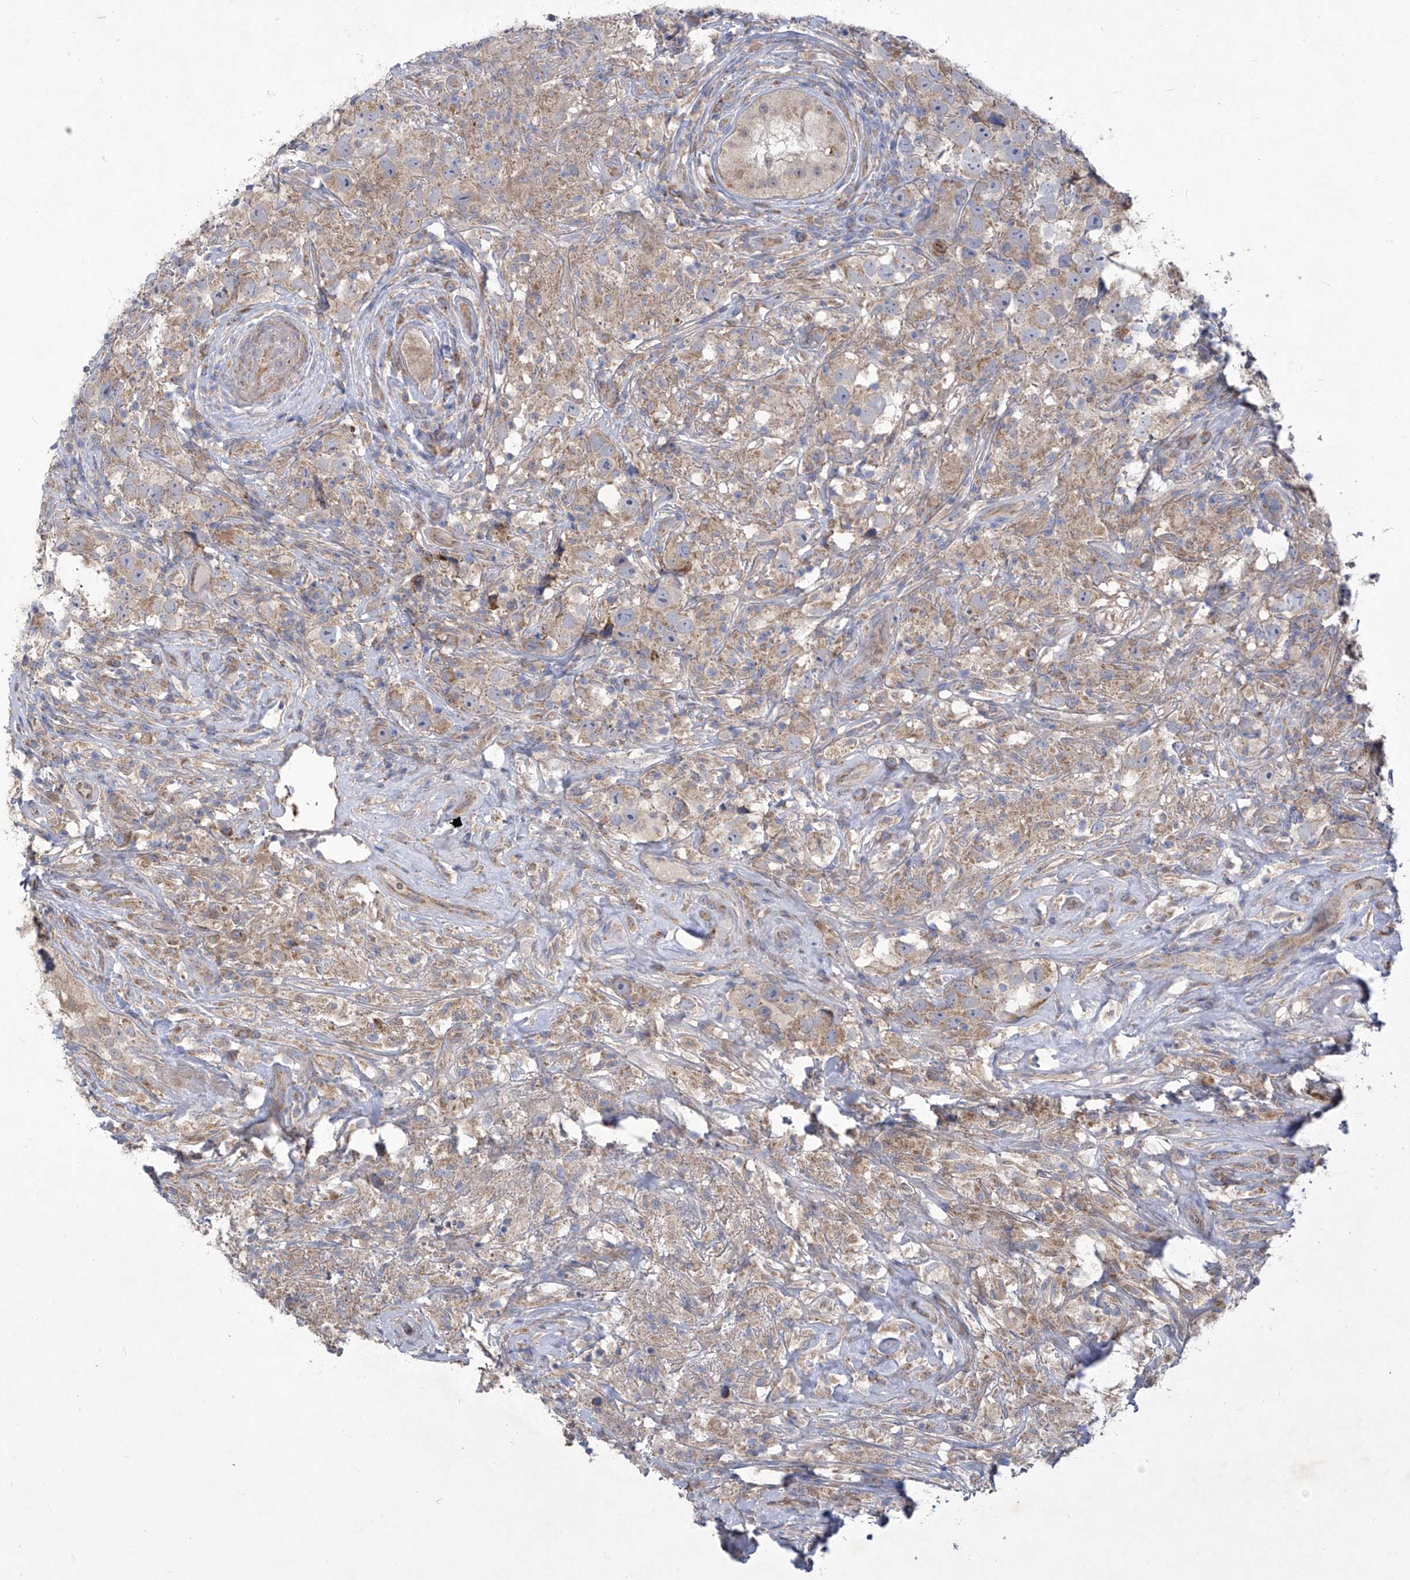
{"staining": {"intensity": "weak", "quantity": ">75%", "location": "cytoplasmic/membranous"}, "tissue": "testis cancer", "cell_type": "Tumor cells", "image_type": "cancer", "snomed": [{"axis": "morphology", "description": "Seminoma, NOS"}, {"axis": "topography", "description": "Testis"}], "caption": "Human testis cancer (seminoma) stained with a protein marker reveals weak staining in tumor cells.", "gene": "COQ3", "patient": {"sex": "male", "age": 49}}